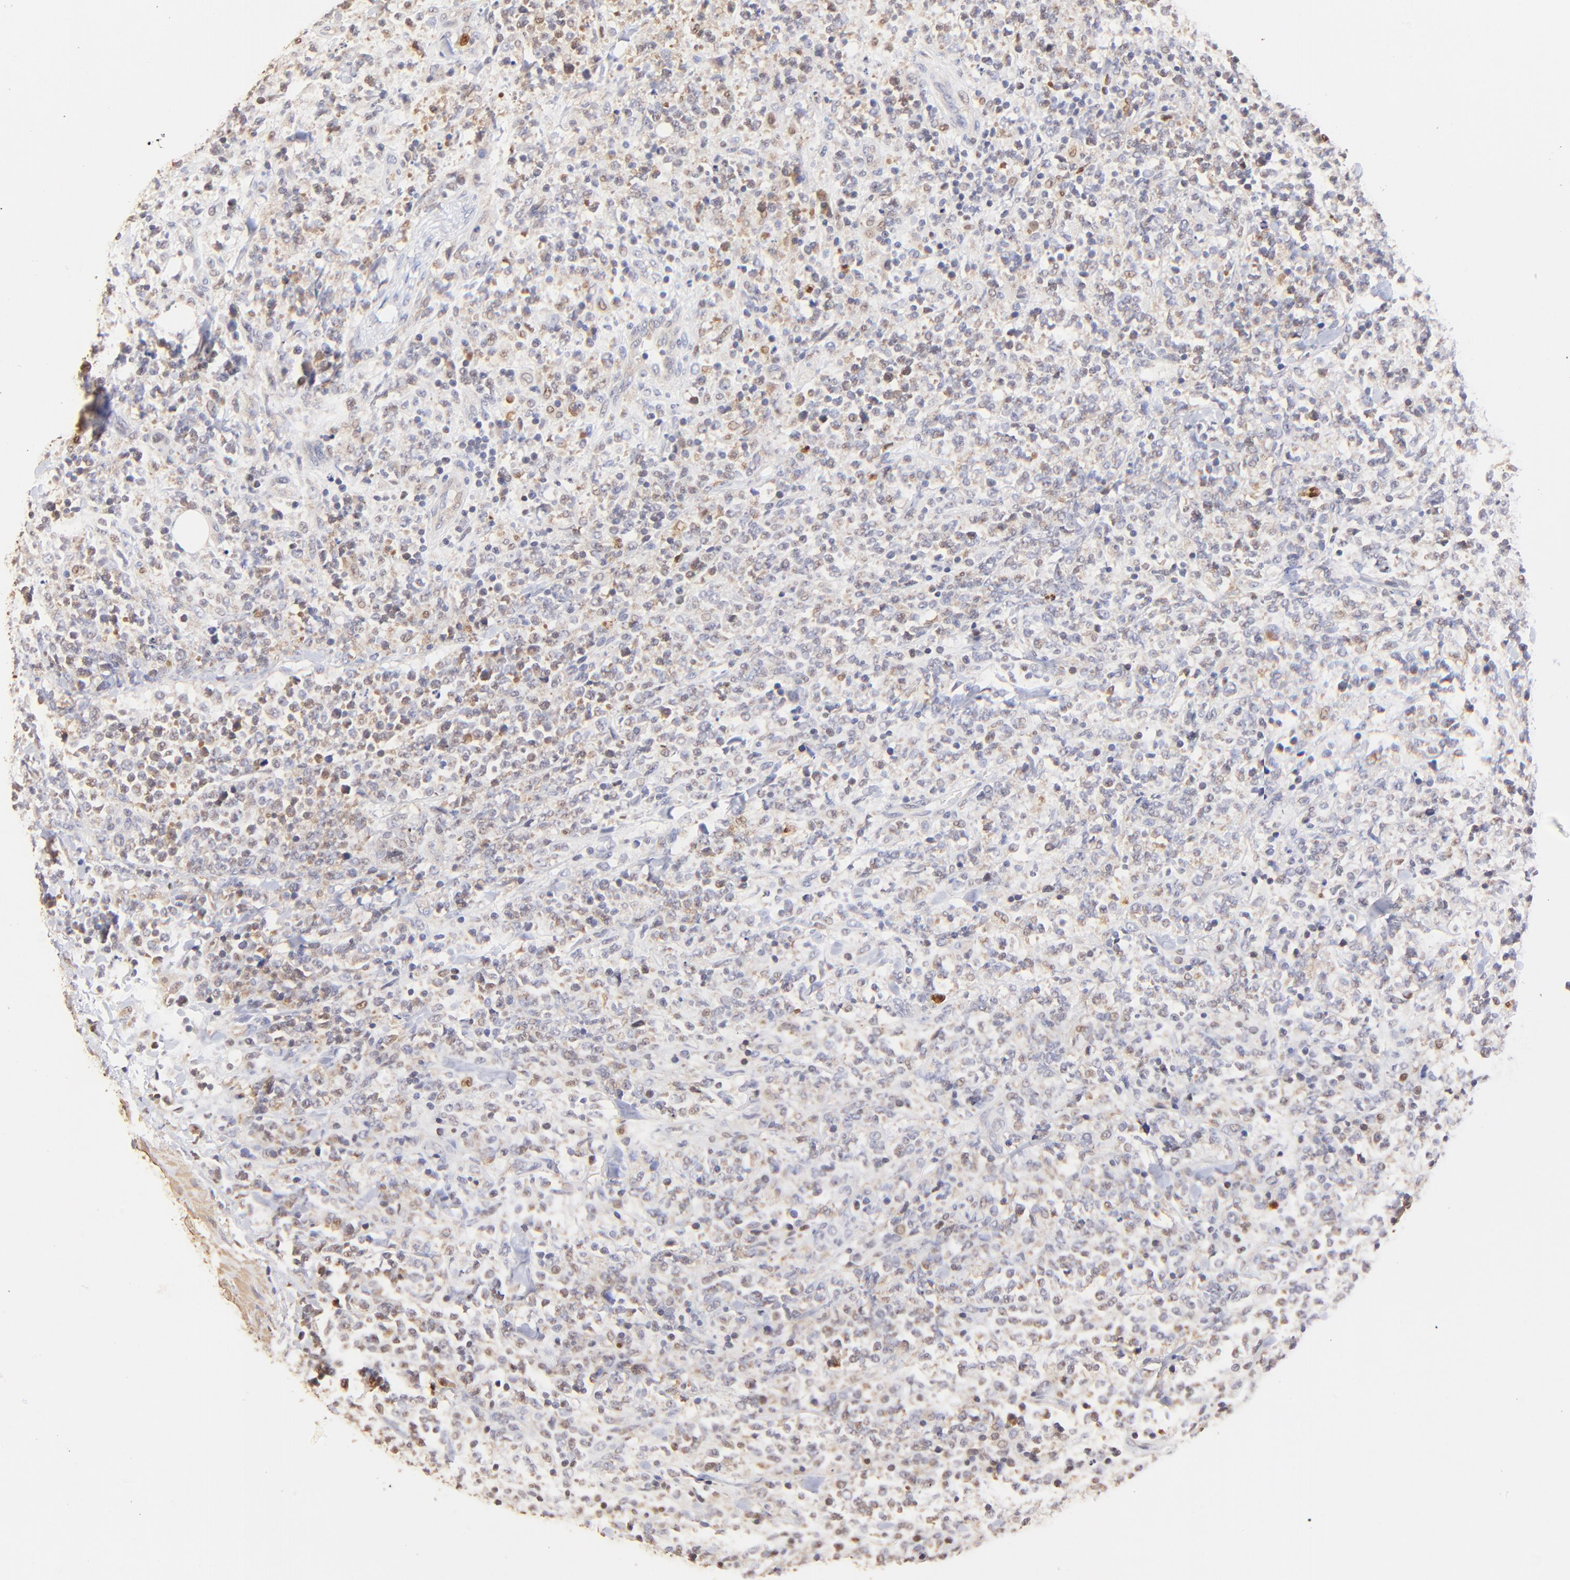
{"staining": {"intensity": "weak", "quantity": ">75%", "location": "cytoplasmic/membranous"}, "tissue": "lymphoma", "cell_type": "Tumor cells", "image_type": "cancer", "snomed": [{"axis": "morphology", "description": "Malignant lymphoma, non-Hodgkin's type, High grade"}, {"axis": "topography", "description": "Soft tissue"}], "caption": "Immunohistochemical staining of lymphoma displays weak cytoplasmic/membranous protein staining in approximately >75% of tumor cells.", "gene": "BBOF1", "patient": {"sex": "male", "age": 18}}